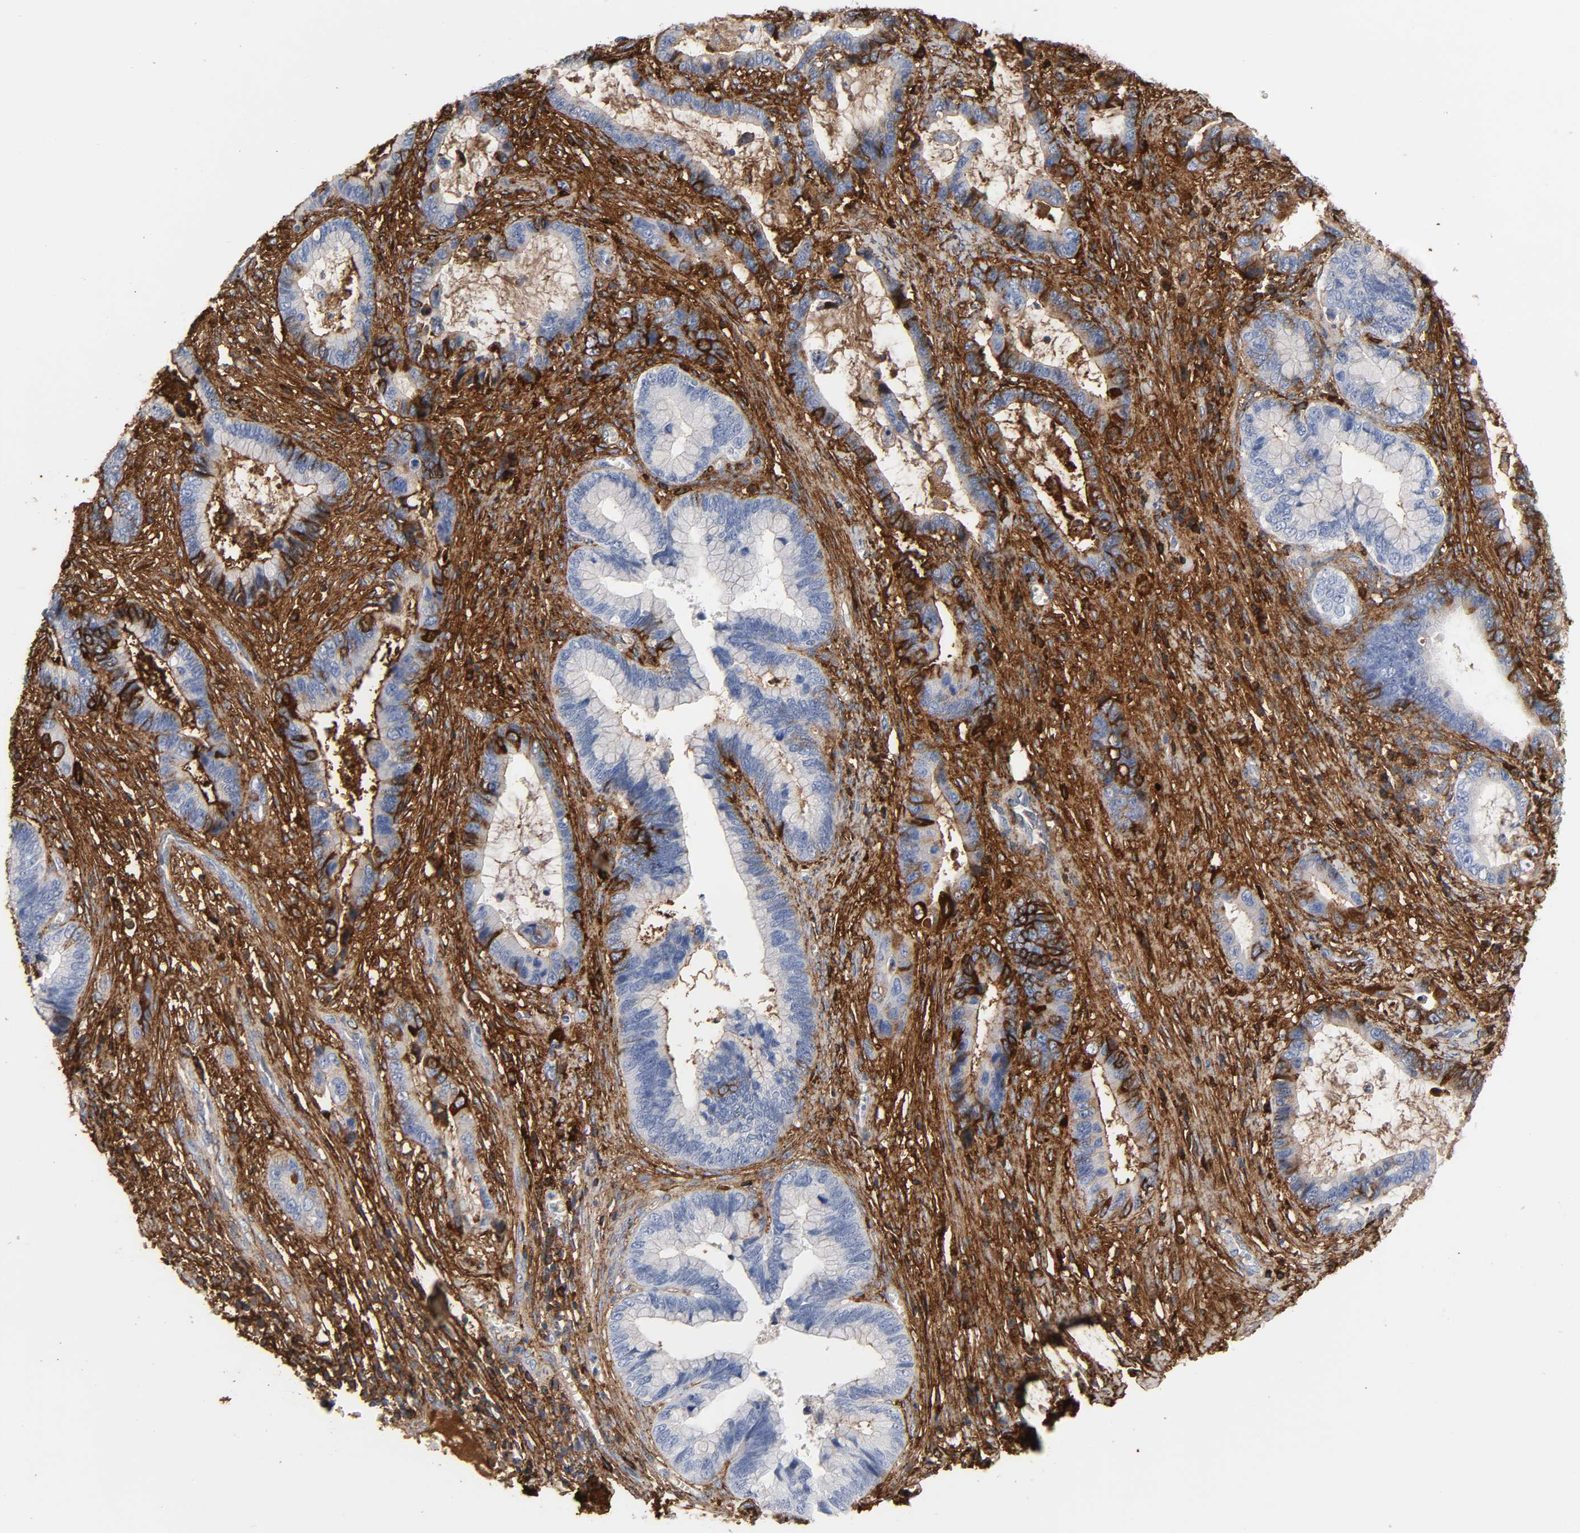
{"staining": {"intensity": "strong", "quantity": "<25%", "location": "cytoplasmic/membranous"}, "tissue": "cervical cancer", "cell_type": "Tumor cells", "image_type": "cancer", "snomed": [{"axis": "morphology", "description": "Adenocarcinoma, NOS"}, {"axis": "topography", "description": "Cervix"}], "caption": "The image shows immunohistochemical staining of cervical cancer. There is strong cytoplasmic/membranous positivity is present in approximately <25% of tumor cells.", "gene": "FBLN1", "patient": {"sex": "female", "age": 44}}